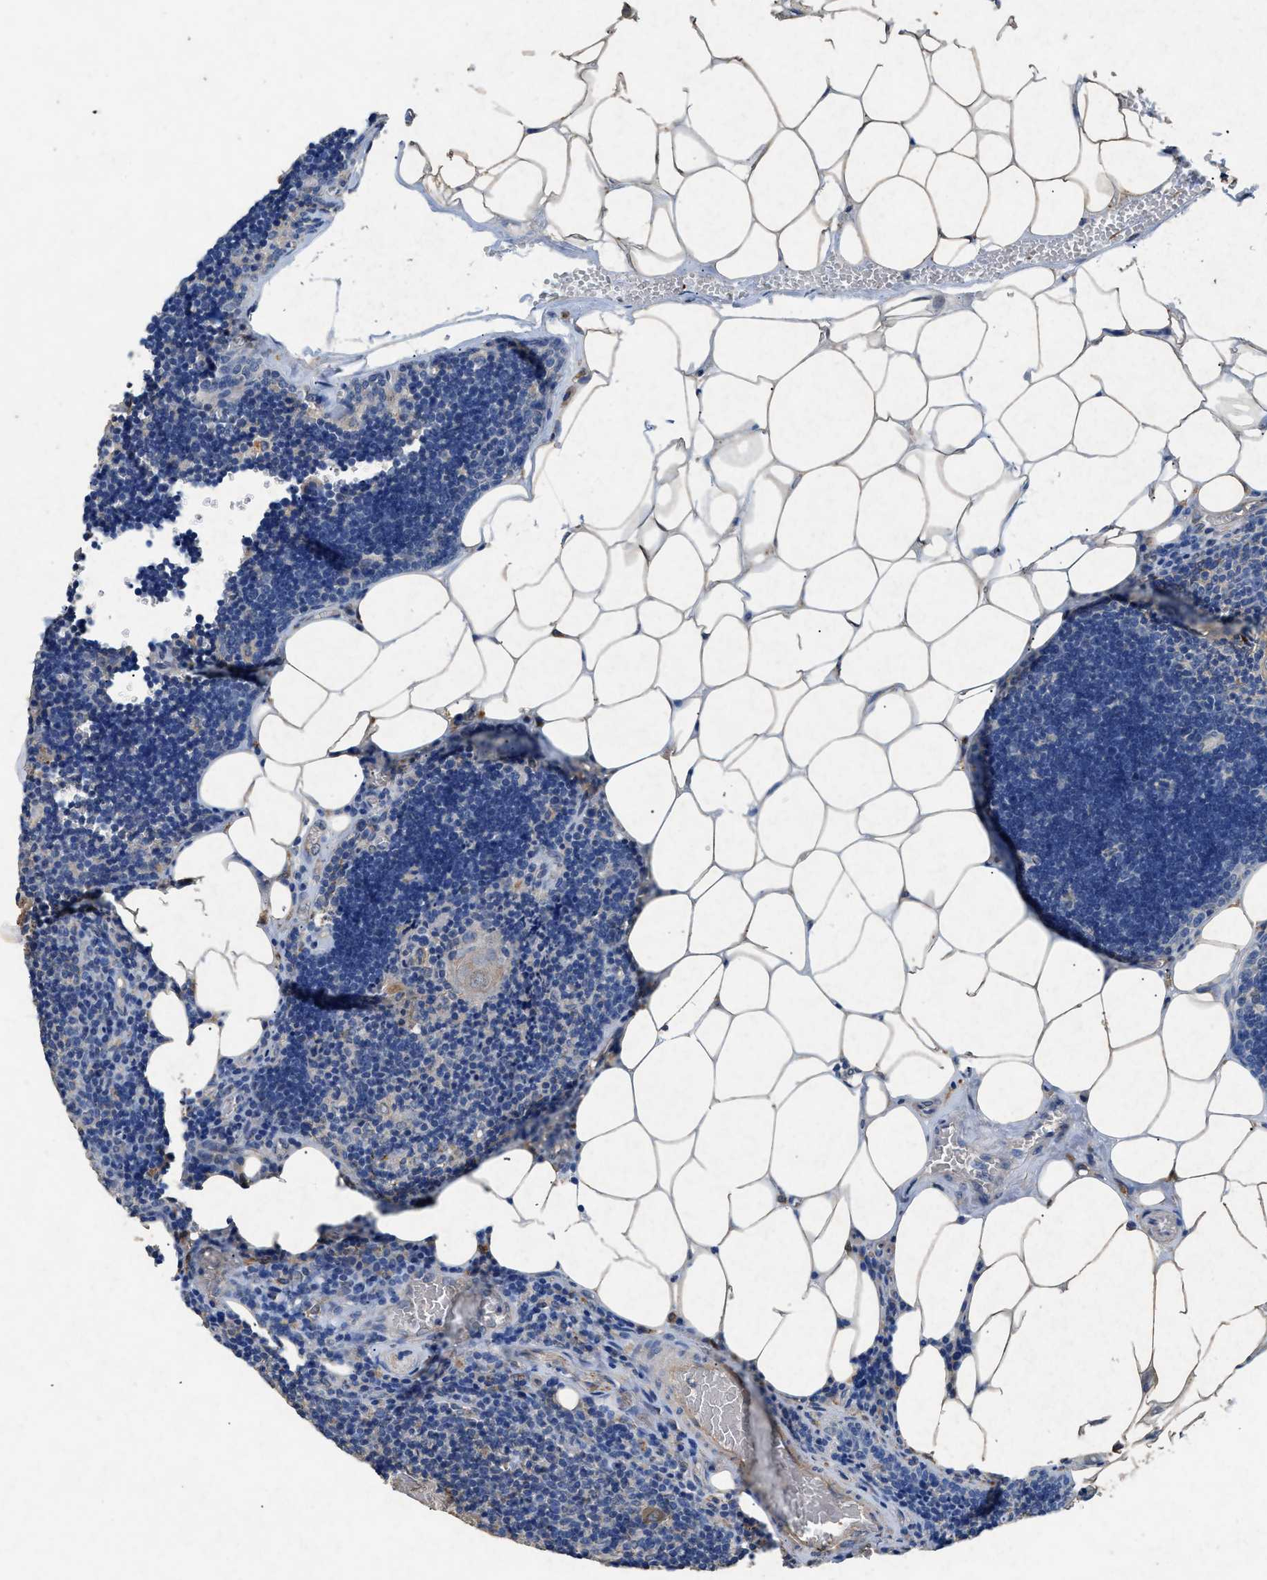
{"staining": {"intensity": "weak", "quantity": "<25%", "location": "cytoplasmic/membranous"}, "tissue": "lymph node", "cell_type": "Germinal center cells", "image_type": "normal", "snomed": [{"axis": "morphology", "description": "Normal tissue, NOS"}, {"axis": "topography", "description": "Lymph node"}], "caption": "An immunohistochemistry histopathology image of benign lymph node is shown. There is no staining in germinal center cells of lymph node. Nuclei are stained in blue.", "gene": "CDK15", "patient": {"sex": "male", "age": 33}}